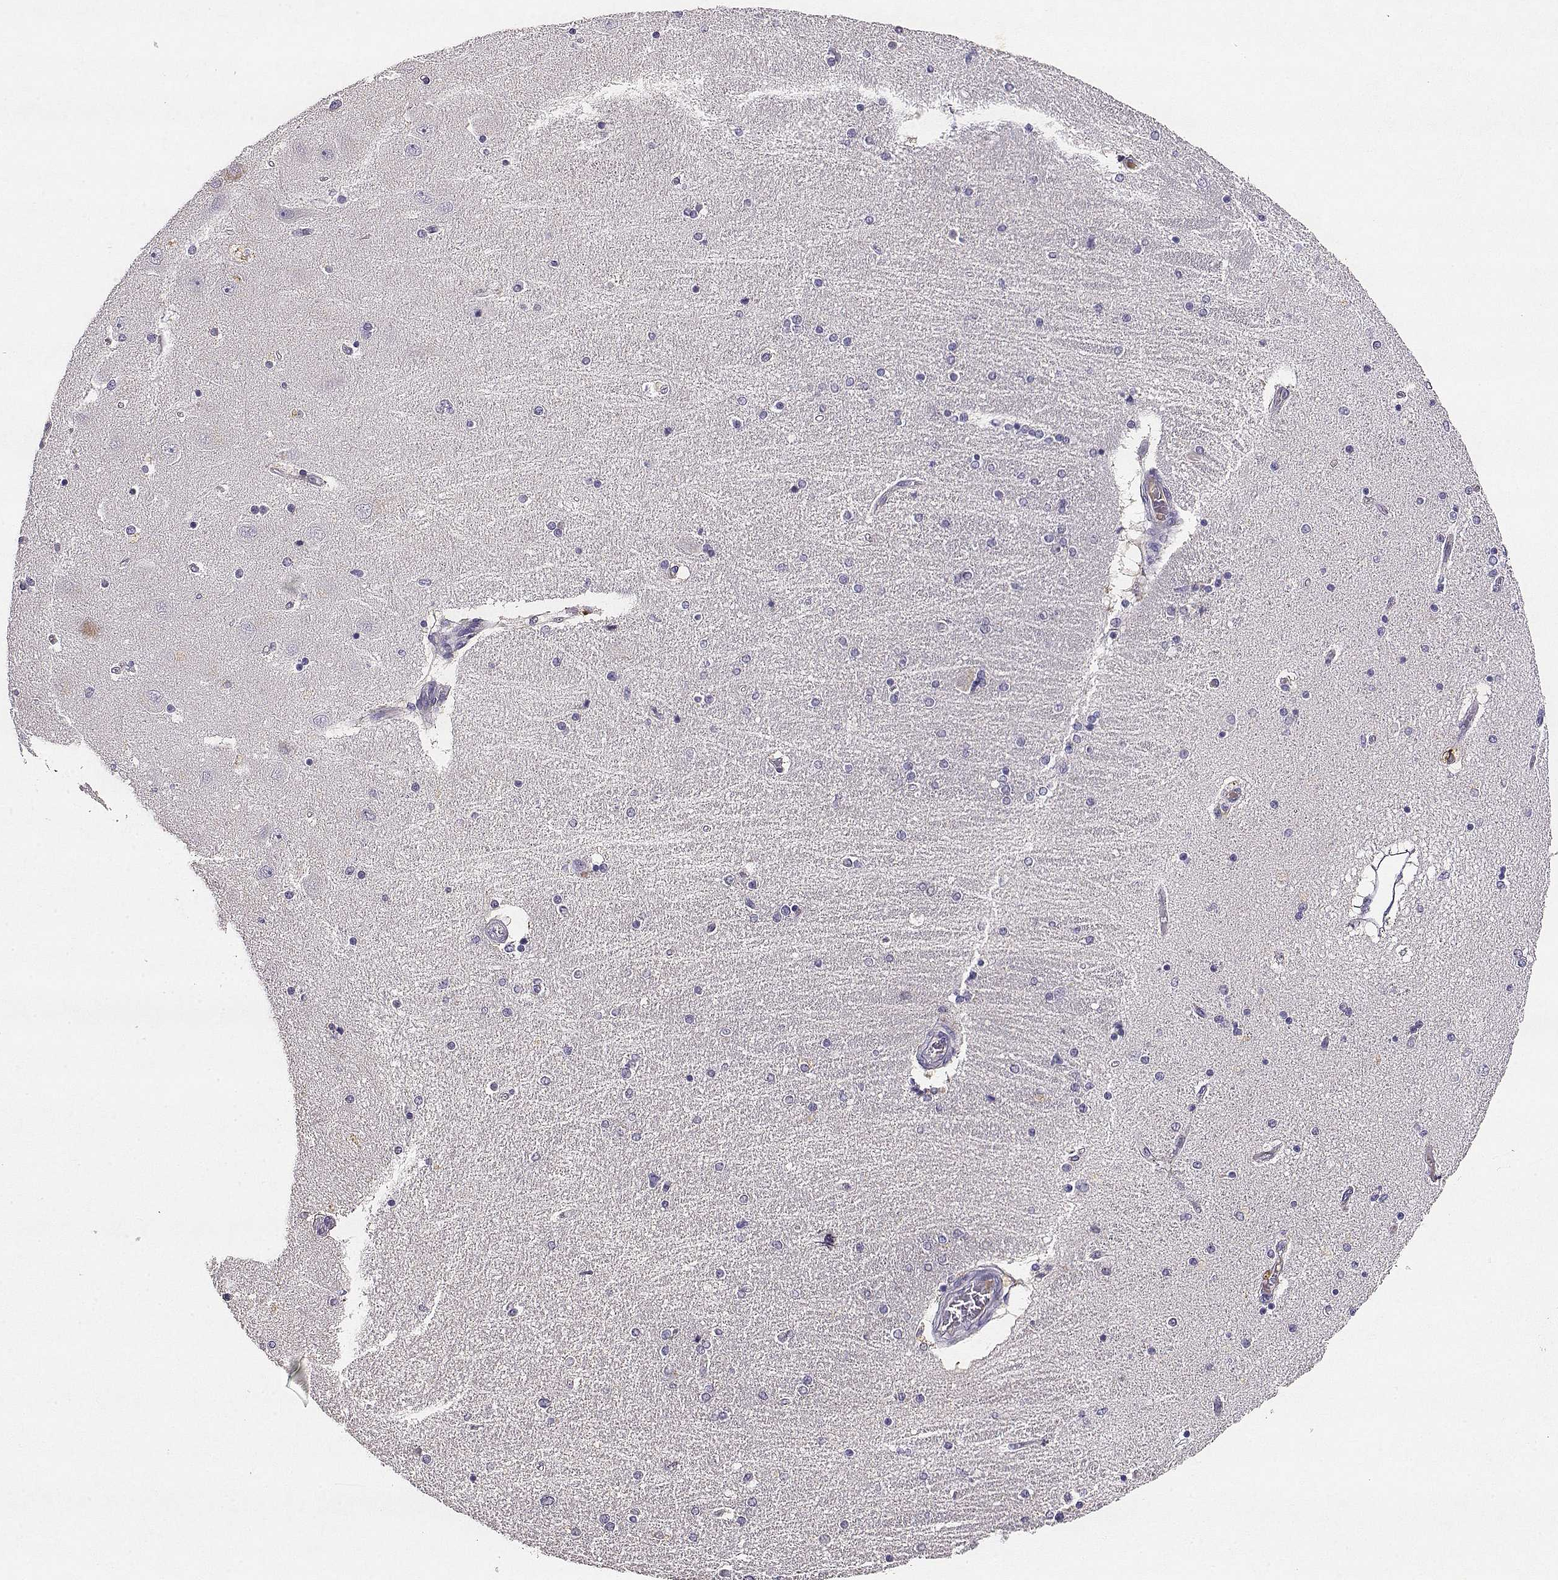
{"staining": {"intensity": "negative", "quantity": "none", "location": "none"}, "tissue": "hippocampus", "cell_type": "Glial cells", "image_type": "normal", "snomed": [{"axis": "morphology", "description": "Normal tissue, NOS"}, {"axis": "topography", "description": "Hippocampus"}], "caption": "IHC image of benign hippocampus: hippocampus stained with DAB displays no significant protein staining in glial cells.", "gene": "TACR1", "patient": {"sex": "female", "age": 54}}